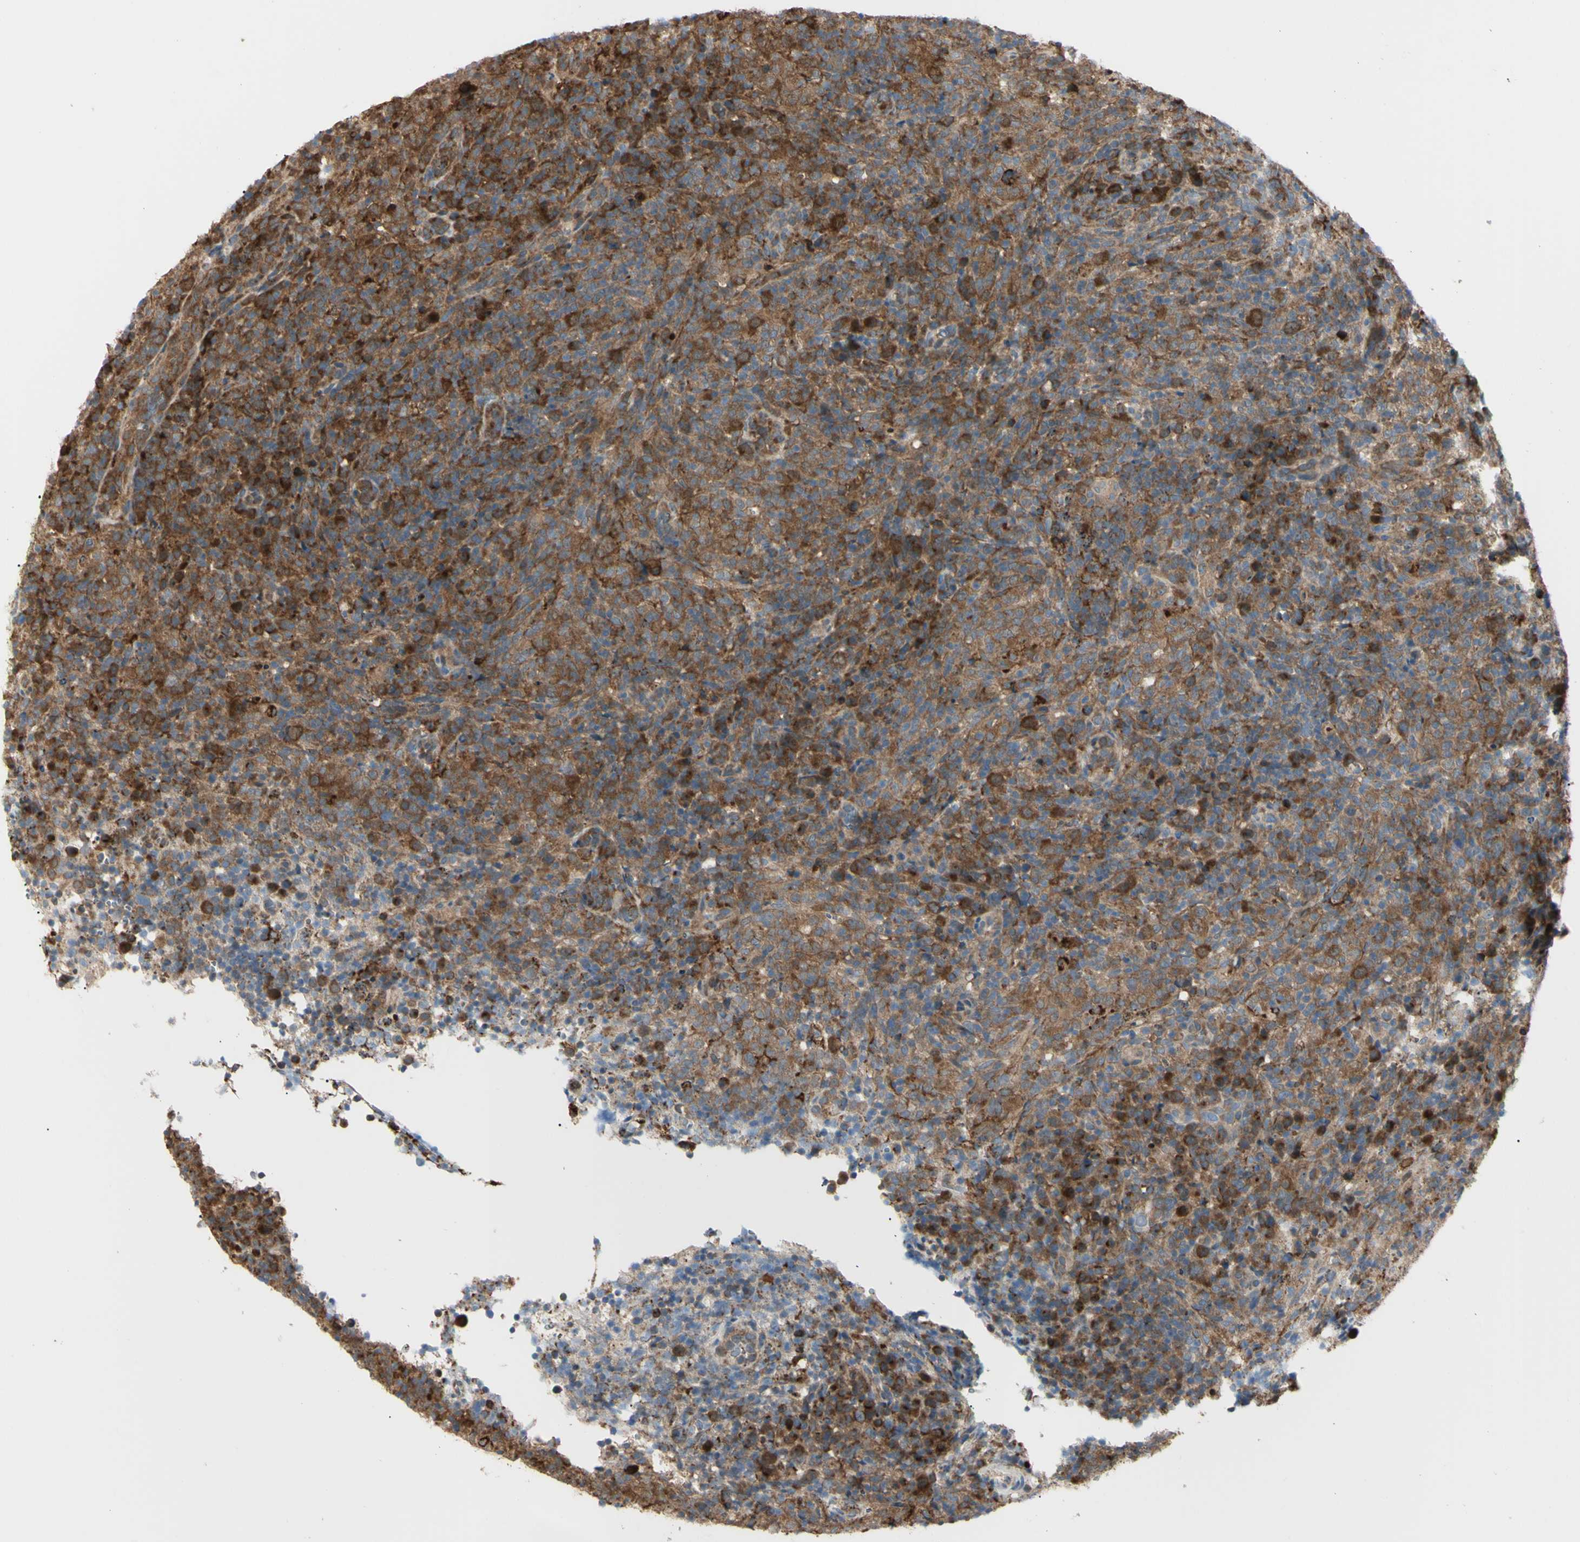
{"staining": {"intensity": "moderate", "quantity": ">75%", "location": "cytoplasmic/membranous"}, "tissue": "lymphoma", "cell_type": "Tumor cells", "image_type": "cancer", "snomed": [{"axis": "morphology", "description": "Malignant lymphoma, non-Hodgkin's type, High grade"}, {"axis": "topography", "description": "Lymph node"}], "caption": "Immunohistochemistry (IHC) image of neoplastic tissue: human lymphoma stained using IHC reveals medium levels of moderate protein expression localized specifically in the cytoplasmic/membranous of tumor cells, appearing as a cytoplasmic/membranous brown color.", "gene": "EIF5A", "patient": {"sex": "female", "age": 76}}